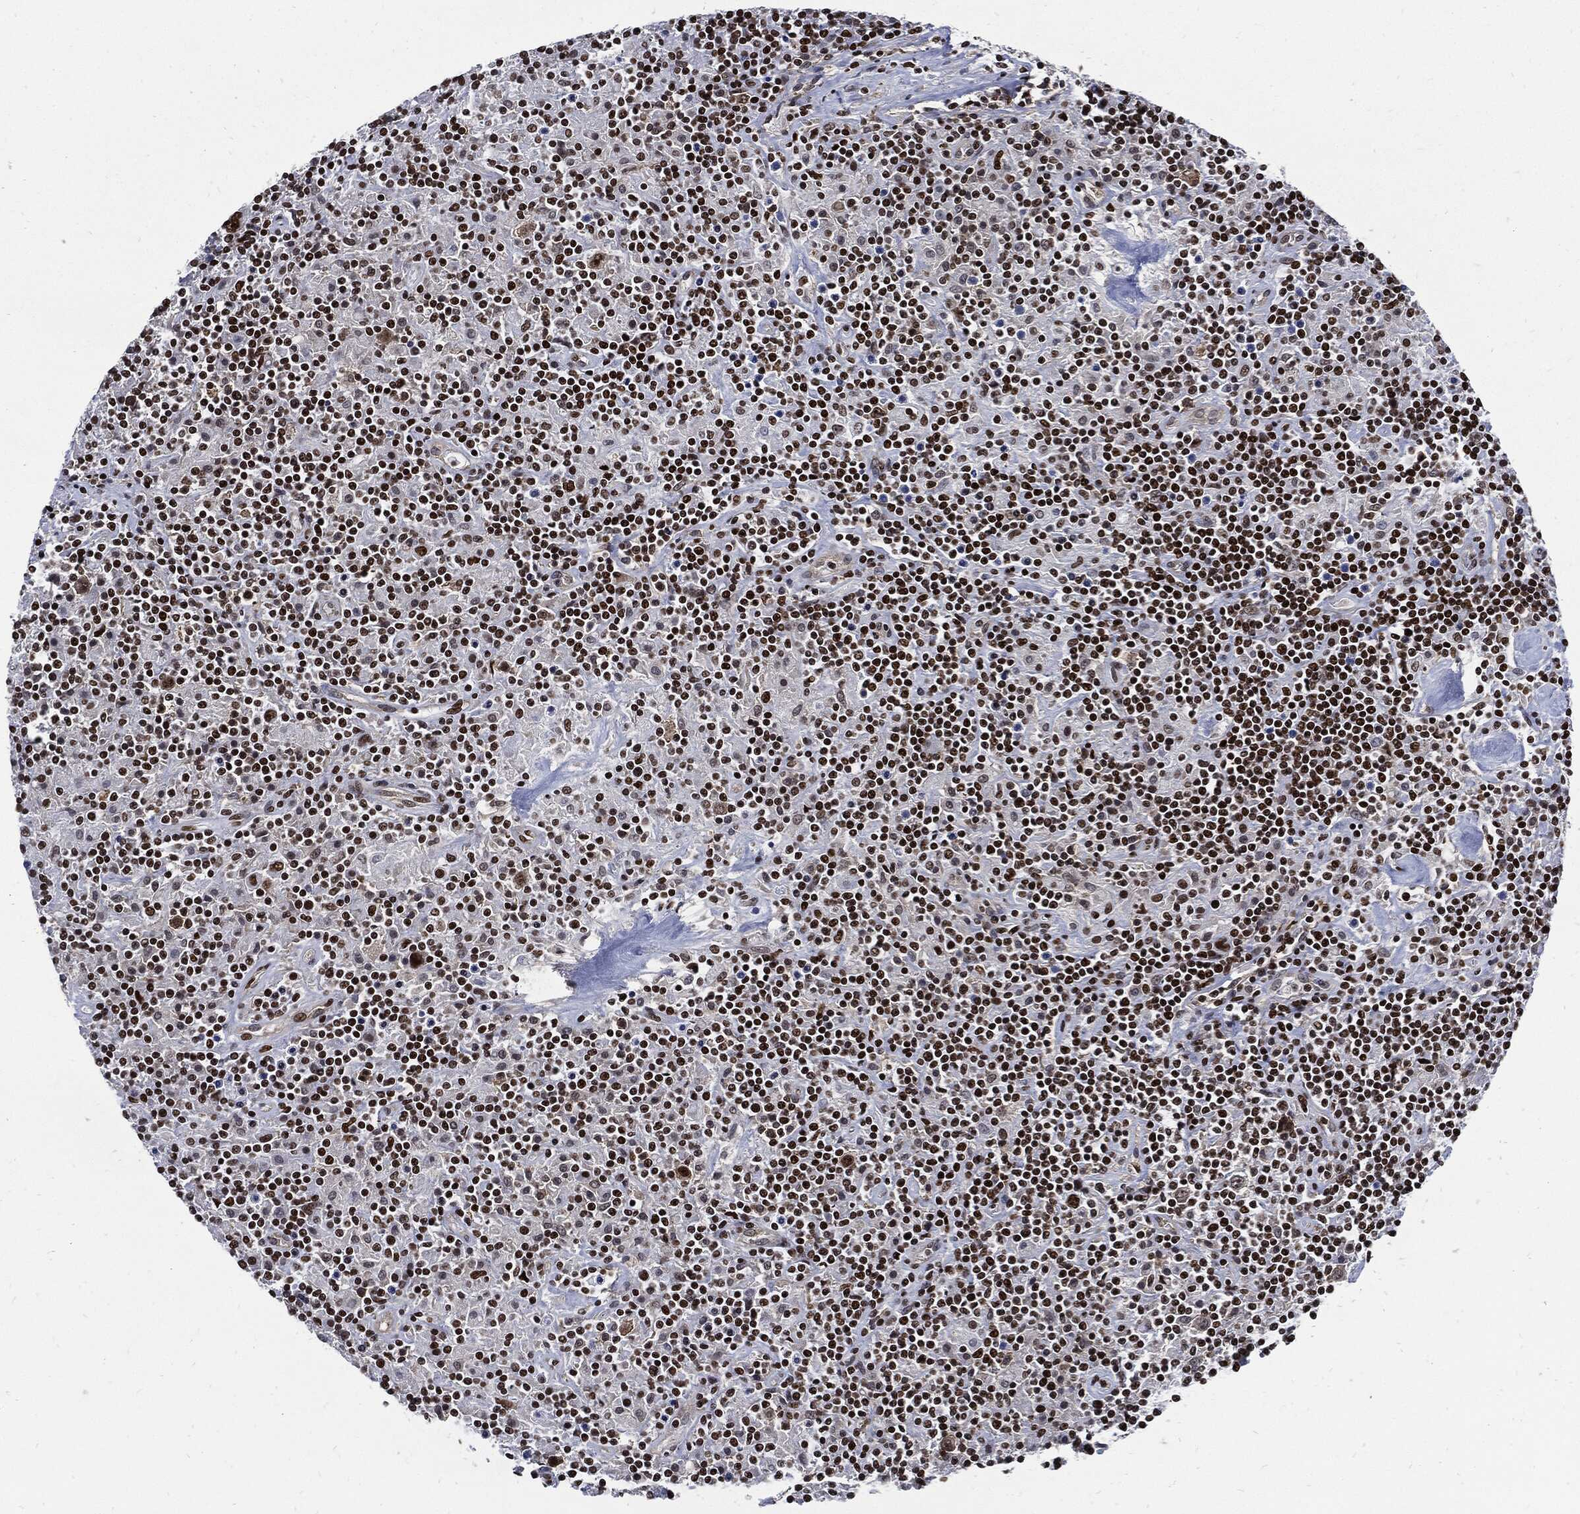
{"staining": {"intensity": "moderate", "quantity": ">75%", "location": "nuclear"}, "tissue": "lymphoma", "cell_type": "Tumor cells", "image_type": "cancer", "snomed": [{"axis": "morphology", "description": "Hodgkin's disease, NOS"}, {"axis": "topography", "description": "Lymph node"}], "caption": "A brown stain labels moderate nuclear expression of a protein in human lymphoma tumor cells. Using DAB (3,3'-diaminobenzidine) (brown) and hematoxylin (blue) stains, captured at high magnification using brightfield microscopy.", "gene": "TERF2", "patient": {"sex": "male", "age": 70}}